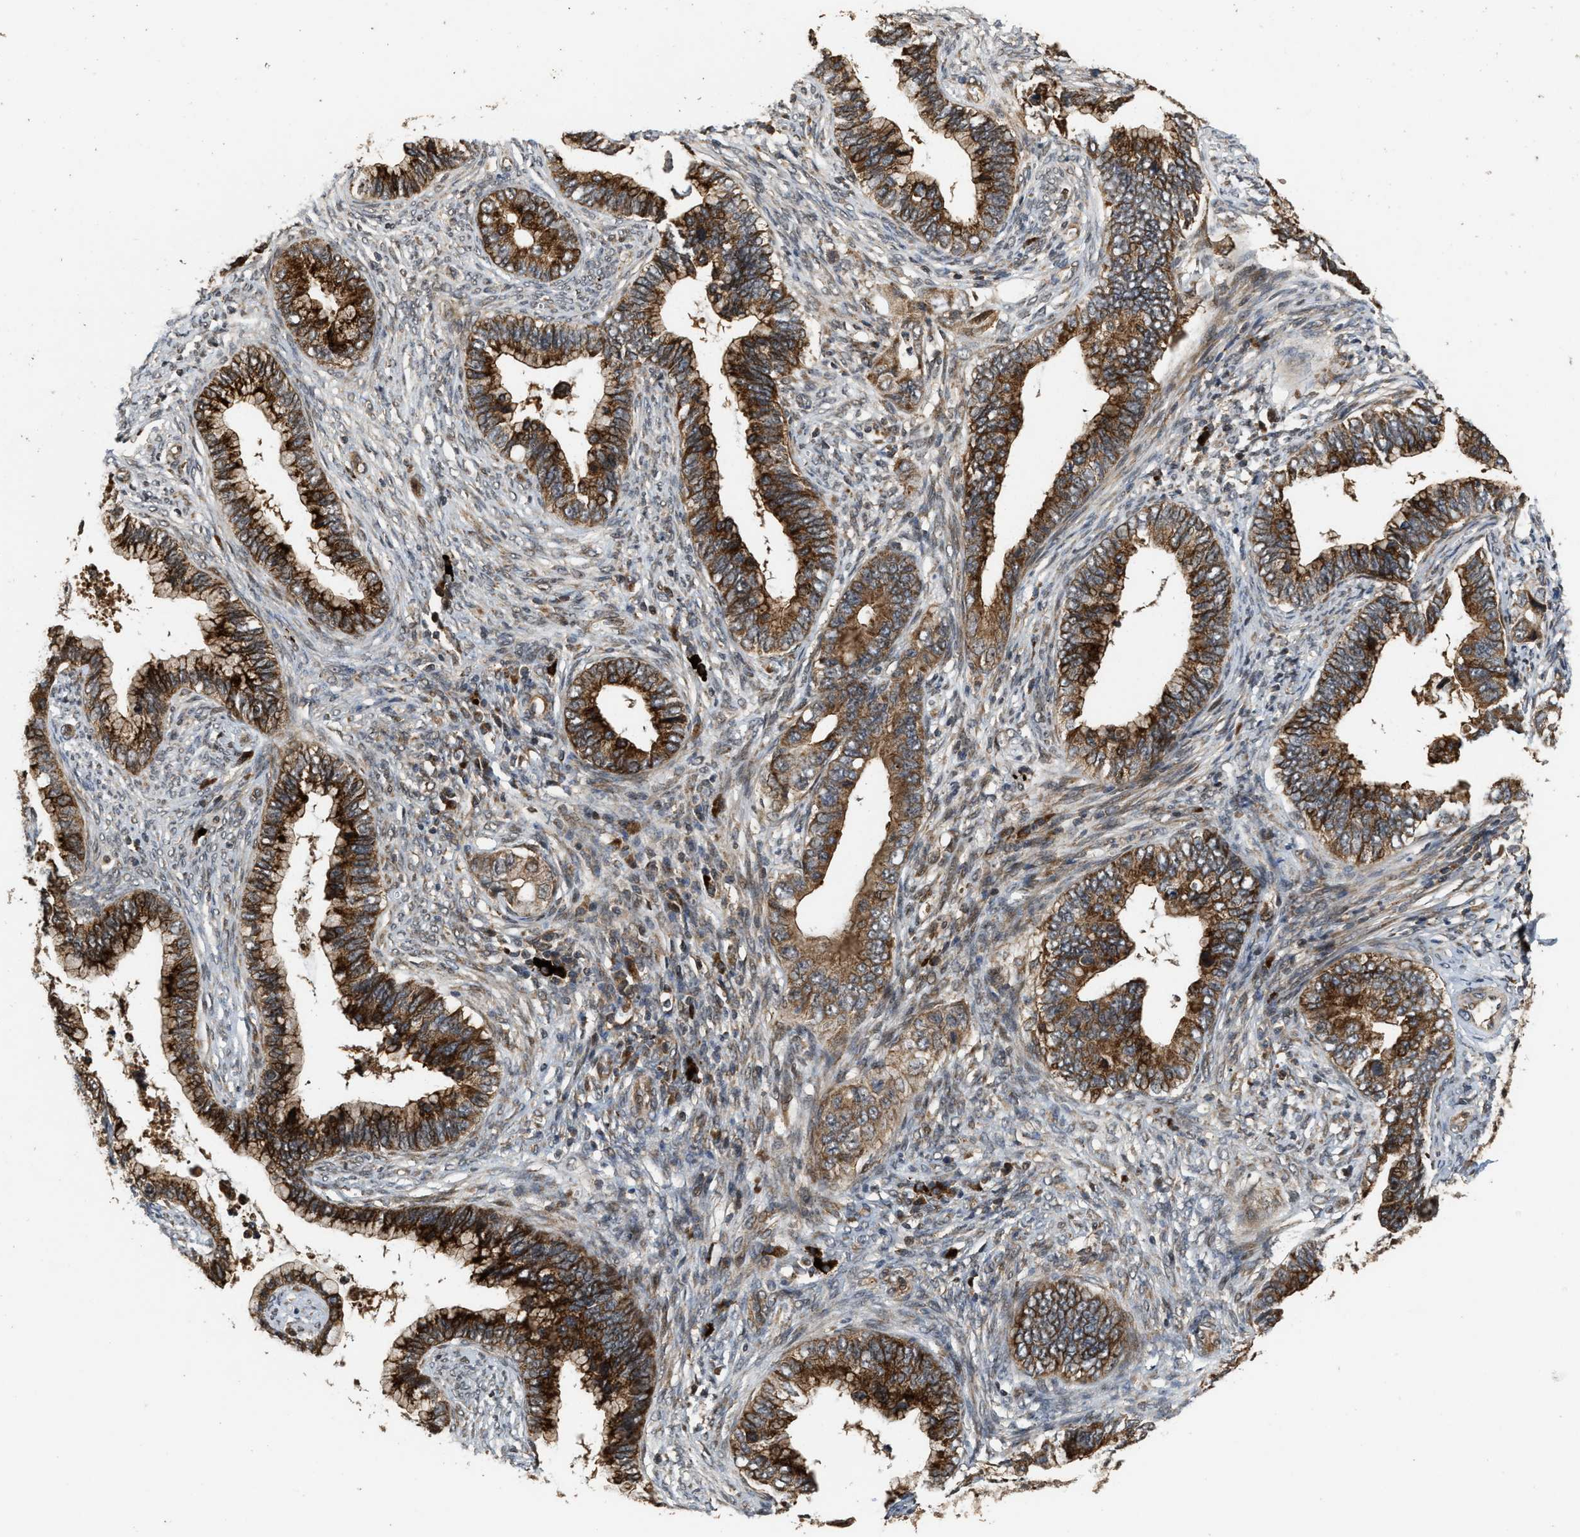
{"staining": {"intensity": "strong", "quantity": ">75%", "location": "cytoplasmic/membranous"}, "tissue": "cervical cancer", "cell_type": "Tumor cells", "image_type": "cancer", "snomed": [{"axis": "morphology", "description": "Adenocarcinoma, NOS"}, {"axis": "topography", "description": "Cervix"}], "caption": "Protein staining displays strong cytoplasmic/membranous staining in approximately >75% of tumor cells in cervical adenocarcinoma. Ihc stains the protein of interest in brown and the nuclei are stained blue.", "gene": "ELP2", "patient": {"sex": "female", "age": 44}}